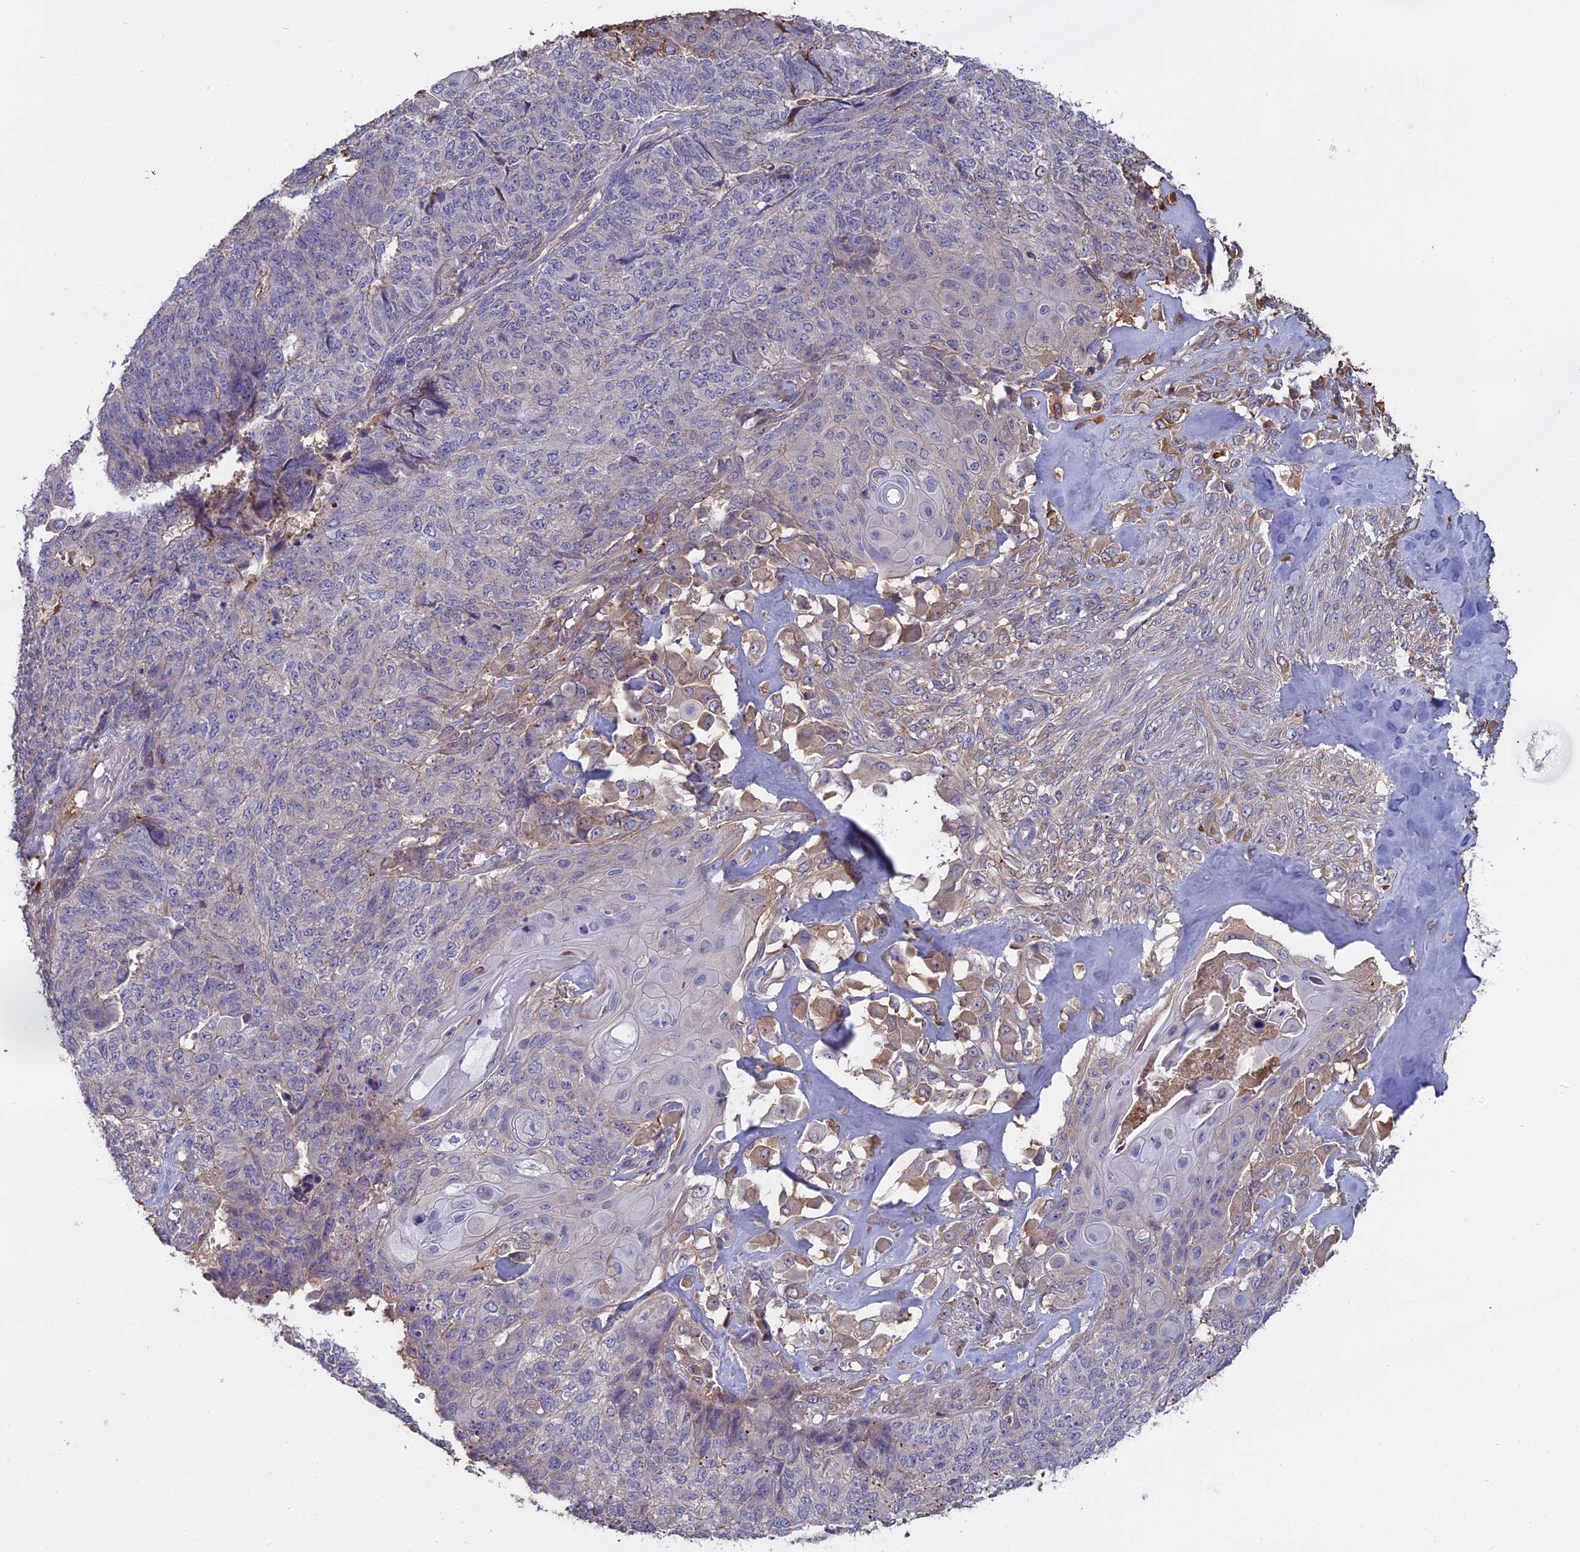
{"staining": {"intensity": "negative", "quantity": "none", "location": "none"}, "tissue": "endometrial cancer", "cell_type": "Tumor cells", "image_type": "cancer", "snomed": [{"axis": "morphology", "description": "Adenocarcinoma, NOS"}, {"axis": "topography", "description": "Endometrium"}], "caption": "Protein analysis of endometrial cancer reveals no significant expression in tumor cells.", "gene": "CFAP119", "patient": {"sex": "female", "age": 32}}